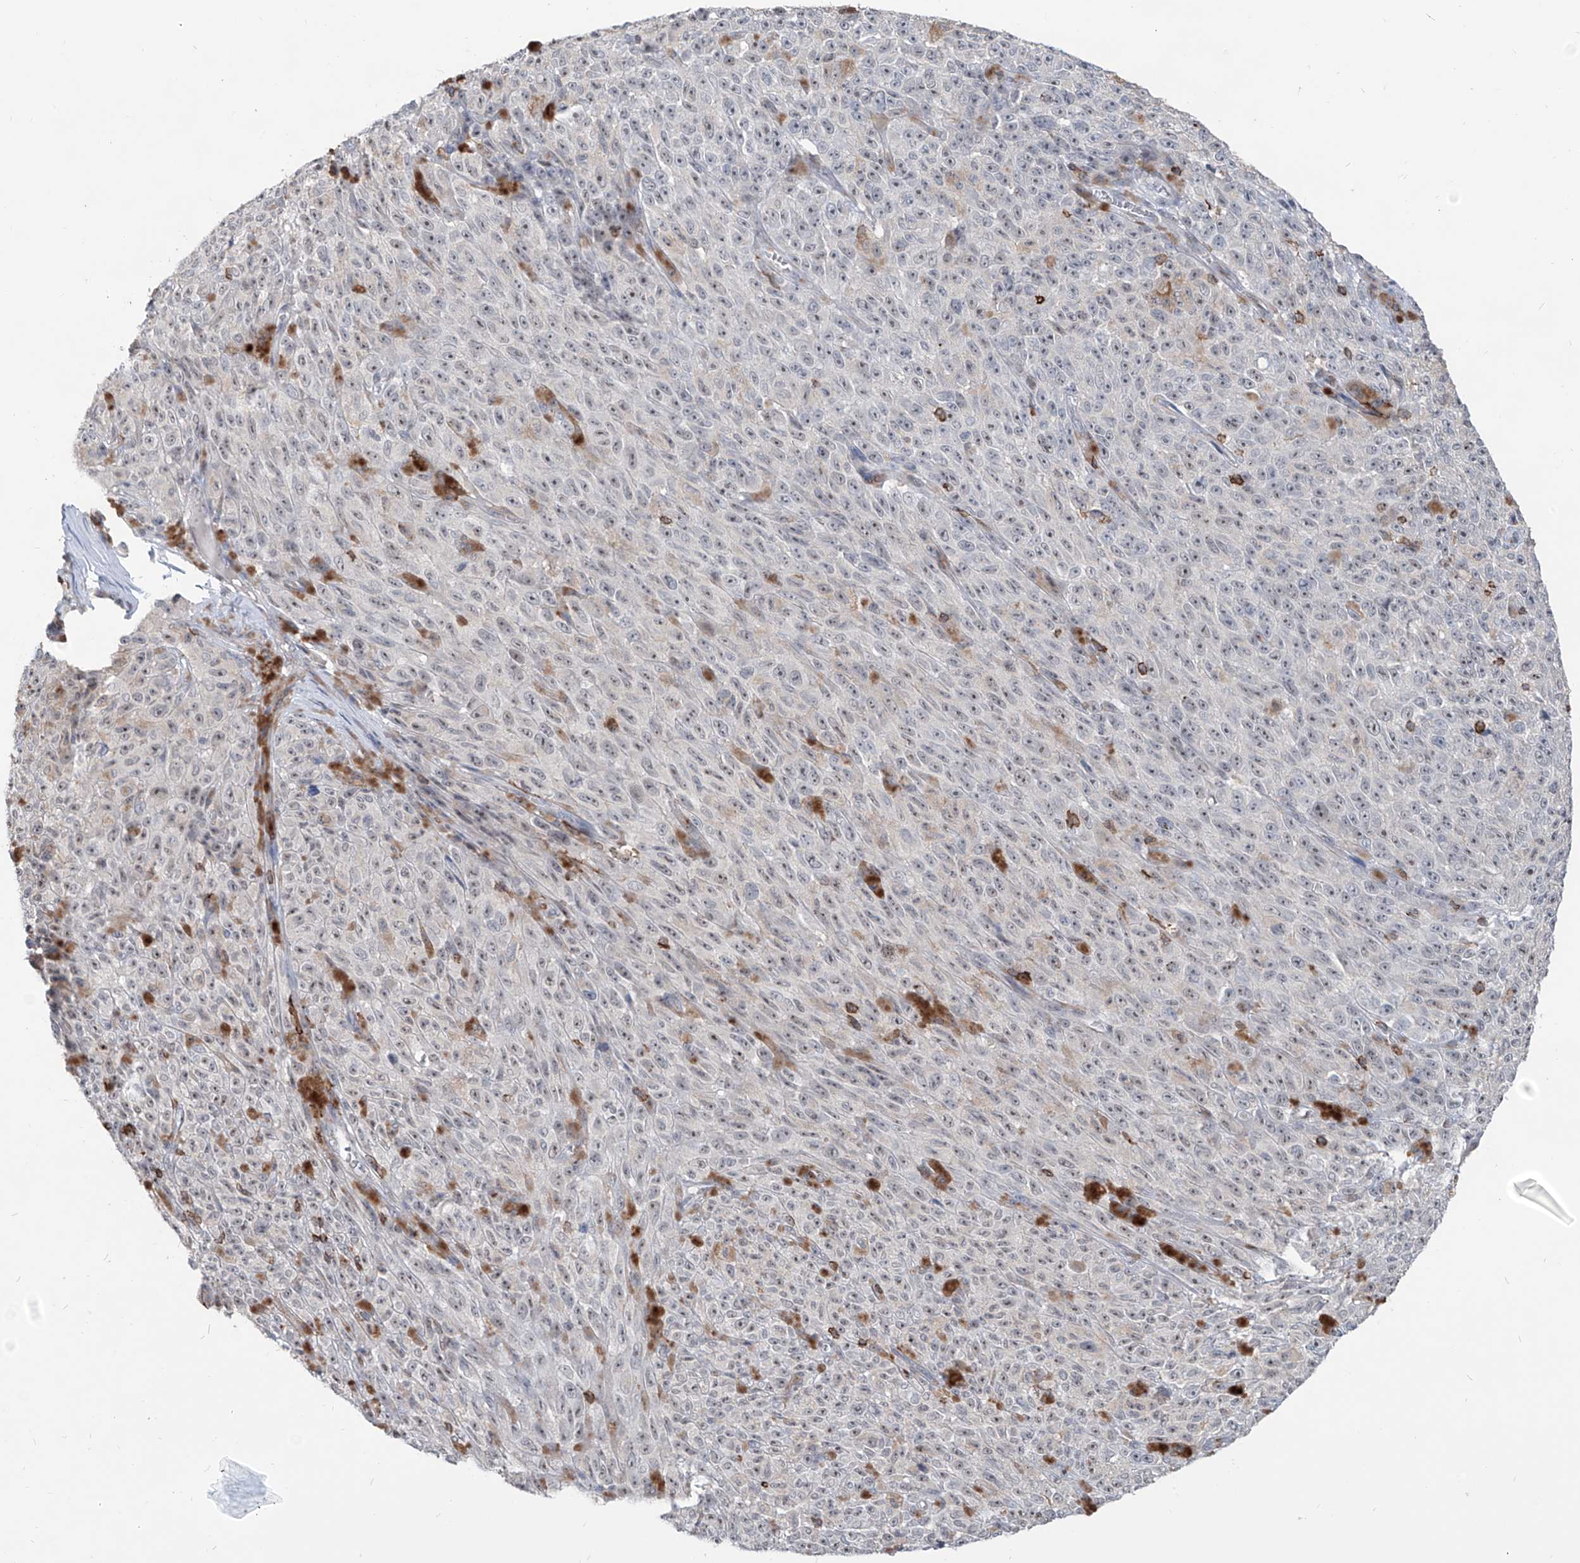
{"staining": {"intensity": "negative", "quantity": "none", "location": "none"}, "tissue": "melanoma", "cell_type": "Tumor cells", "image_type": "cancer", "snomed": [{"axis": "morphology", "description": "Malignant melanoma, NOS"}, {"axis": "topography", "description": "Skin"}], "caption": "DAB immunohistochemical staining of melanoma exhibits no significant positivity in tumor cells.", "gene": "ZBTB48", "patient": {"sex": "female", "age": 82}}